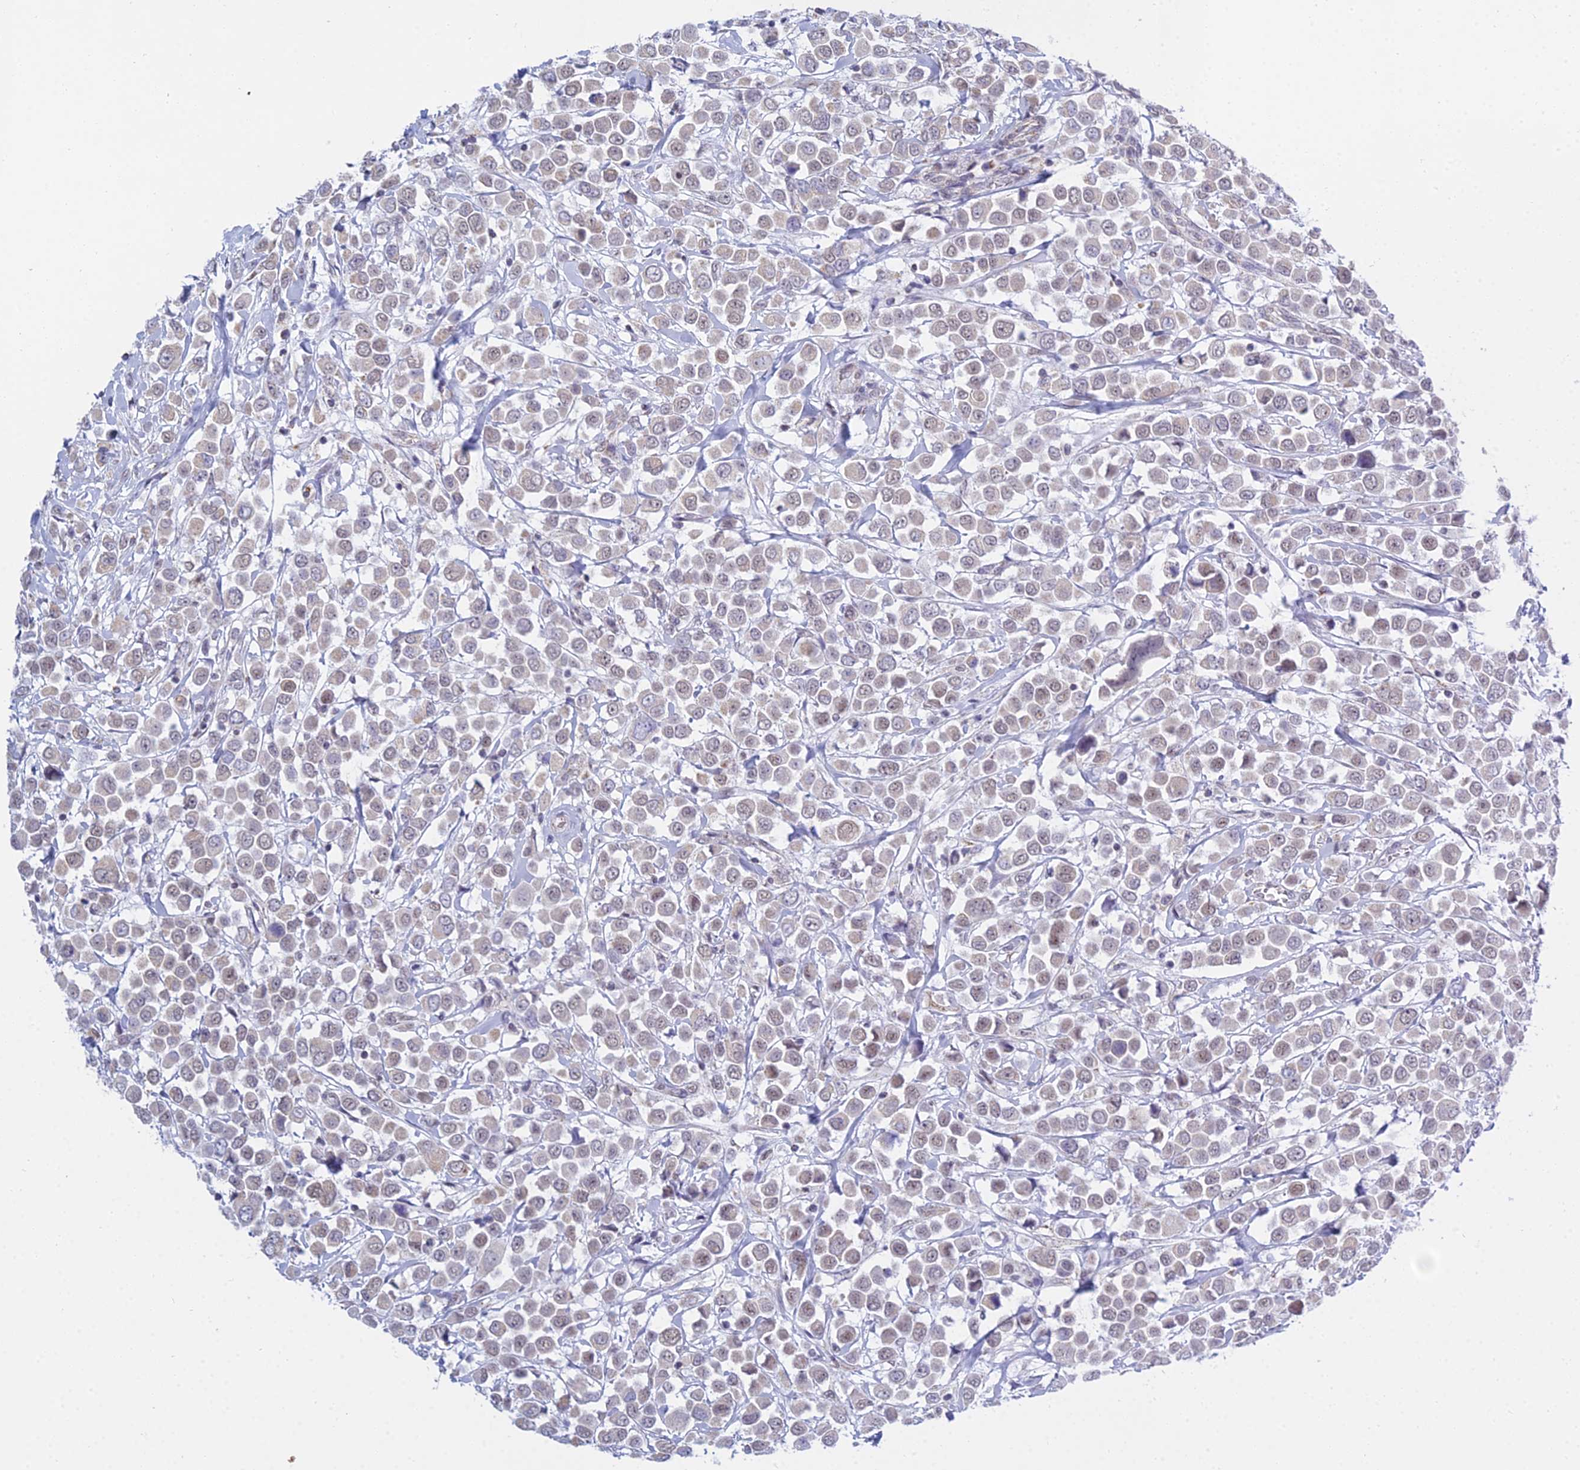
{"staining": {"intensity": "negative", "quantity": "none", "location": "none"}, "tissue": "breast cancer", "cell_type": "Tumor cells", "image_type": "cancer", "snomed": [{"axis": "morphology", "description": "Duct carcinoma"}, {"axis": "topography", "description": "Breast"}], "caption": "DAB (3,3'-diaminobenzidine) immunohistochemical staining of breast cancer demonstrates no significant expression in tumor cells.", "gene": "KLF14", "patient": {"sex": "female", "age": 61}}